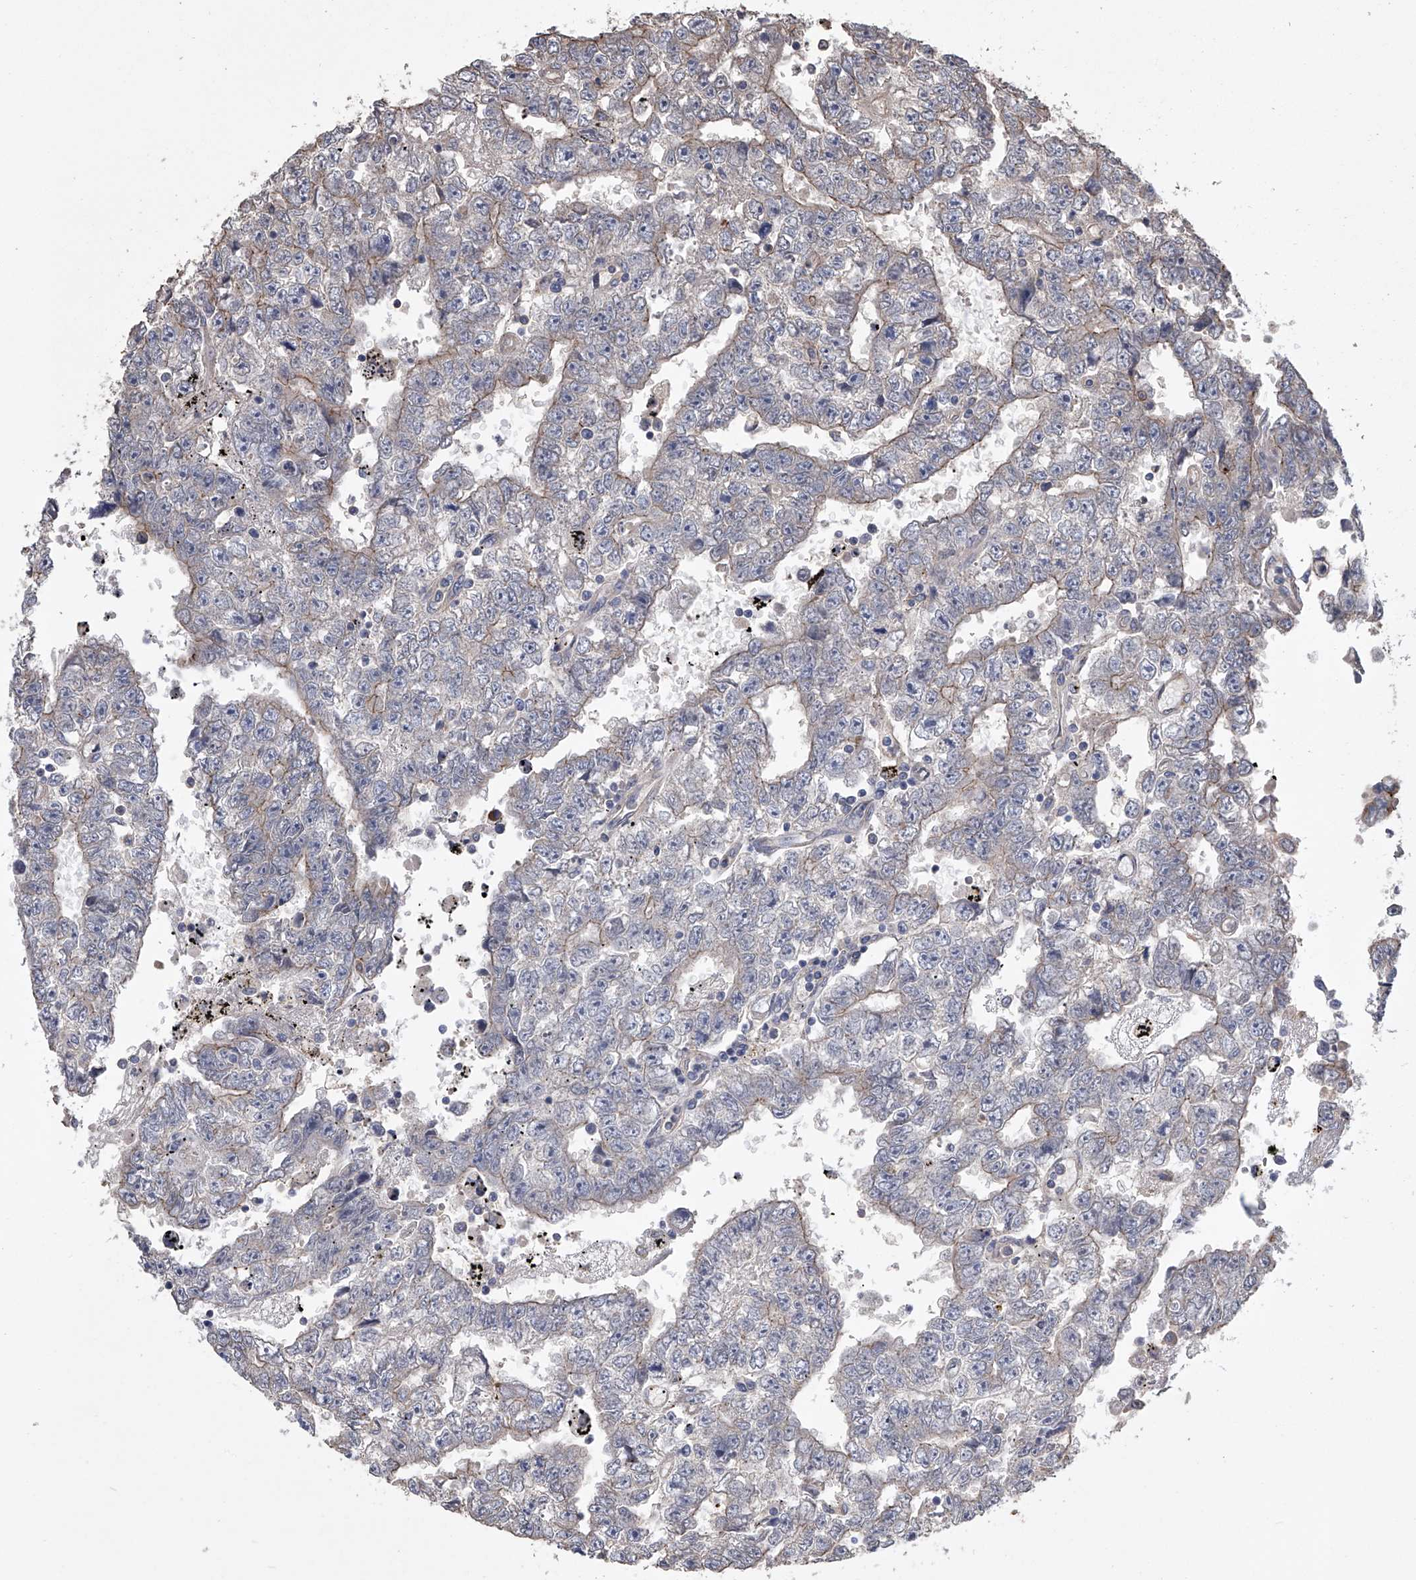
{"staining": {"intensity": "weak", "quantity": "25%-75%", "location": "cytoplasmic/membranous"}, "tissue": "testis cancer", "cell_type": "Tumor cells", "image_type": "cancer", "snomed": [{"axis": "morphology", "description": "Carcinoma, Embryonal, NOS"}, {"axis": "topography", "description": "Testis"}], "caption": "Testis embryonal carcinoma stained with a brown dye reveals weak cytoplasmic/membranous positive expression in approximately 25%-75% of tumor cells.", "gene": "ZNF343", "patient": {"sex": "male", "age": 25}}